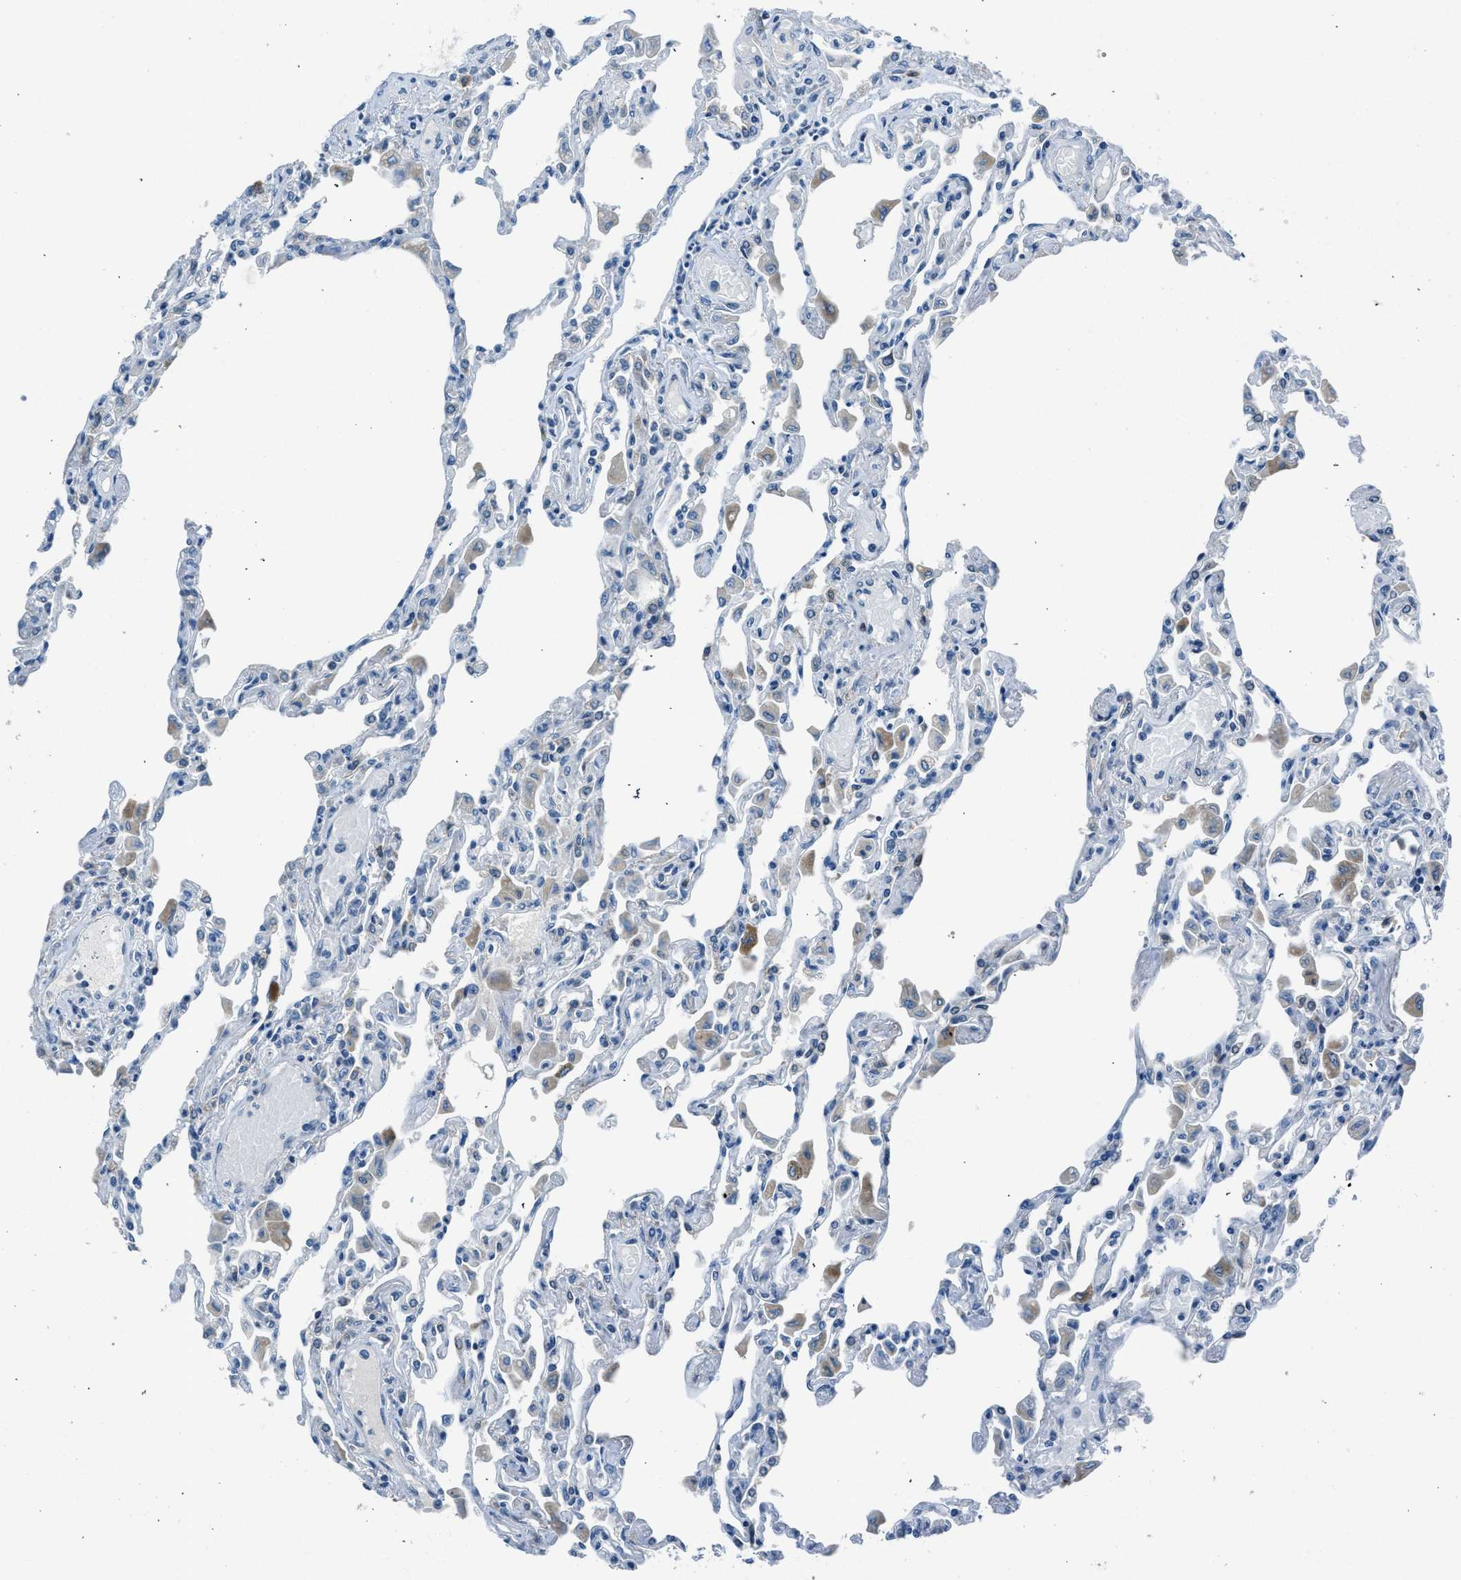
{"staining": {"intensity": "negative", "quantity": "none", "location": "none"}, "tissue": "lung", "cell_type": "Alveolar cells", "image_type": "normal", "snomed": [{"axis": "morphology", "description": "Normal tissue, NOS"}, {"axis": "topography", "description": "Bronchus"}, {"axis": "topography", "description": "Lung"}], "caption": "Alveolar cells show no significant positivity in benign lung. (DAB immunohistochemistry visualized using brightfield microscopy, high magnification).", "gene": "RNF41", "patient": {"sex": "female", "age": 49}}